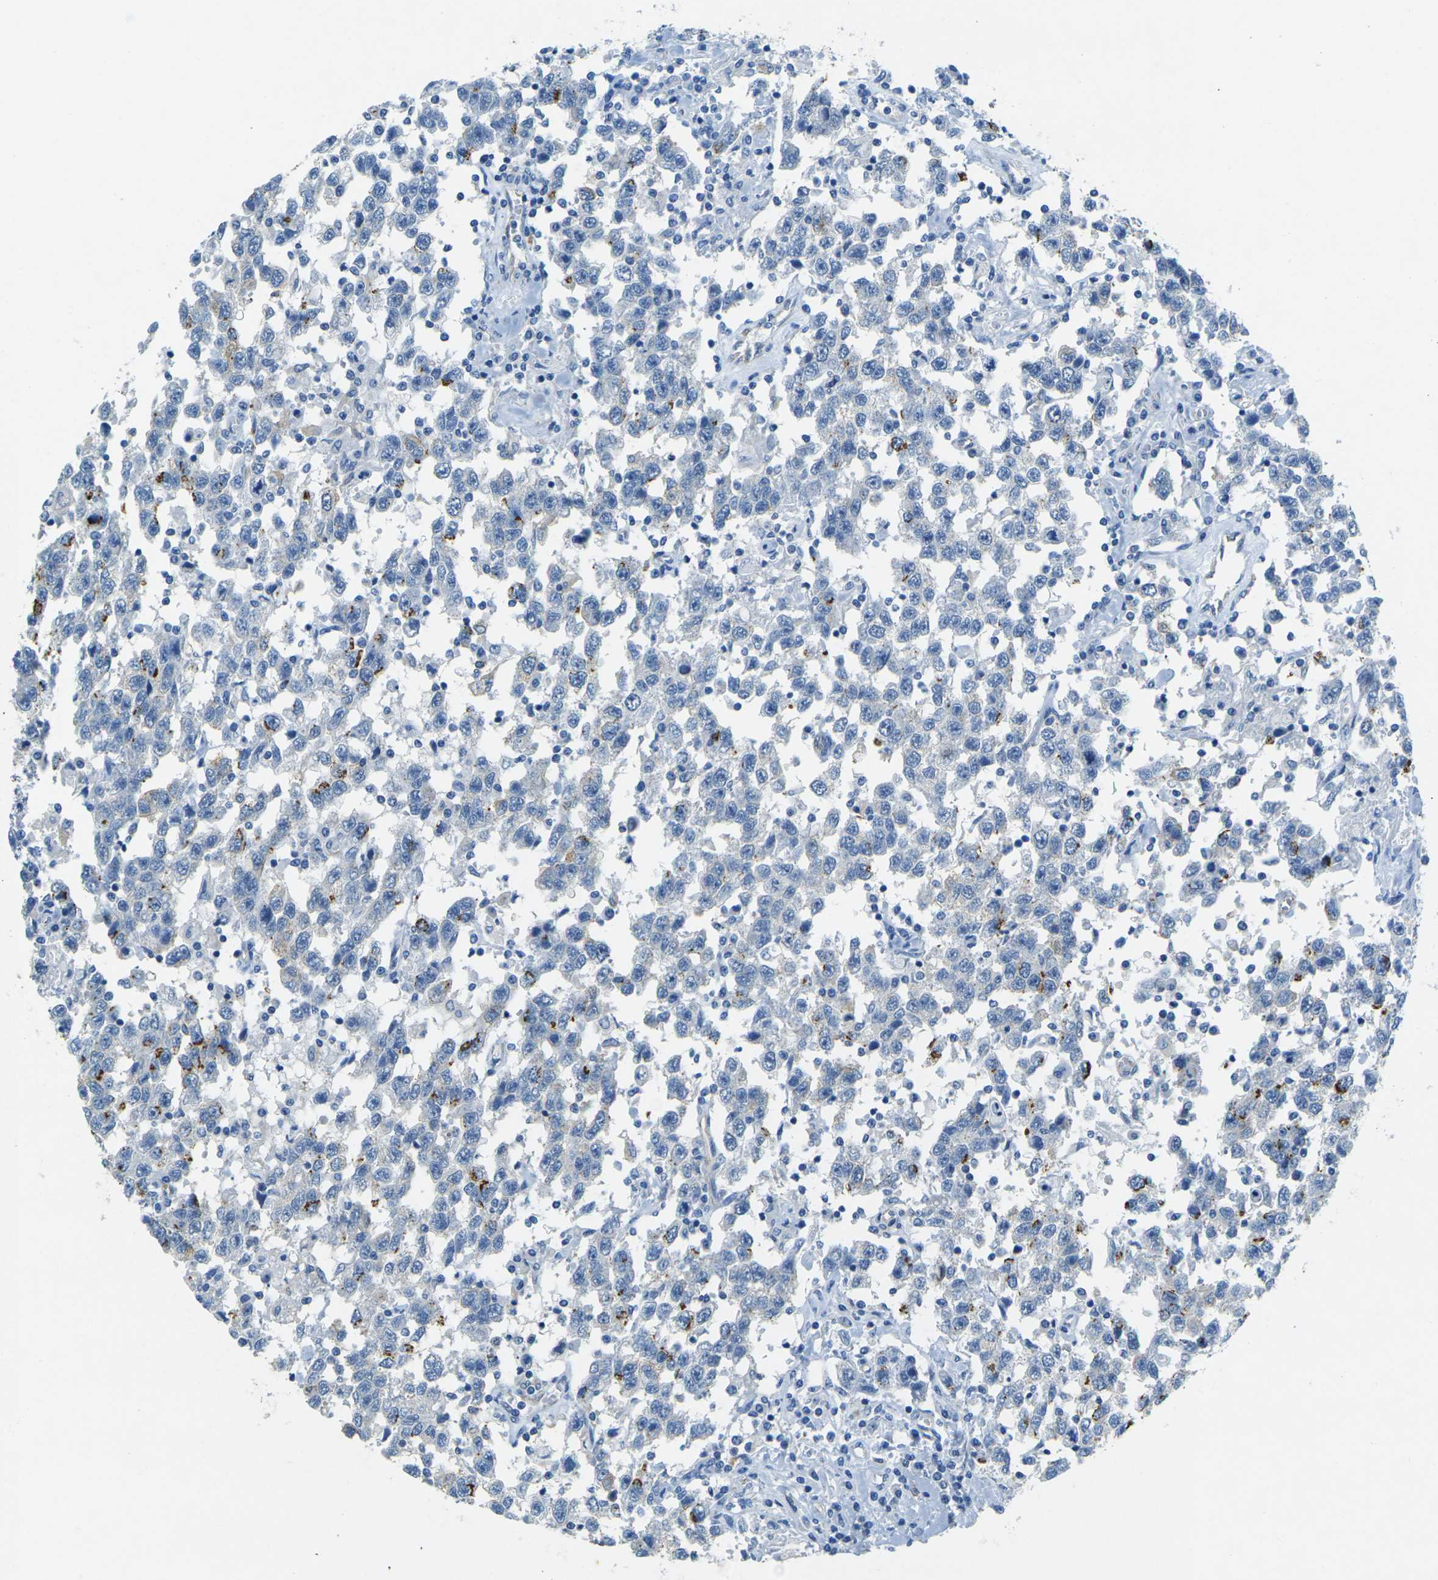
{"staining": {"intensity": "negative", "quantity": "none", "location": "none"}, "tissue": "testis cancer", "cell_type": "Tumor cells", "image_type": "cancer", "snomed": [{"axis": "morphology", "description": "Seminoma, NOS"}, {"axis": "topography", "description": "Testis"}], "caption": "Tumor cells show no significant protein expression in testis cancer.", "gene": "SORT1", "patient": {"sex": "male", "age": 41}}